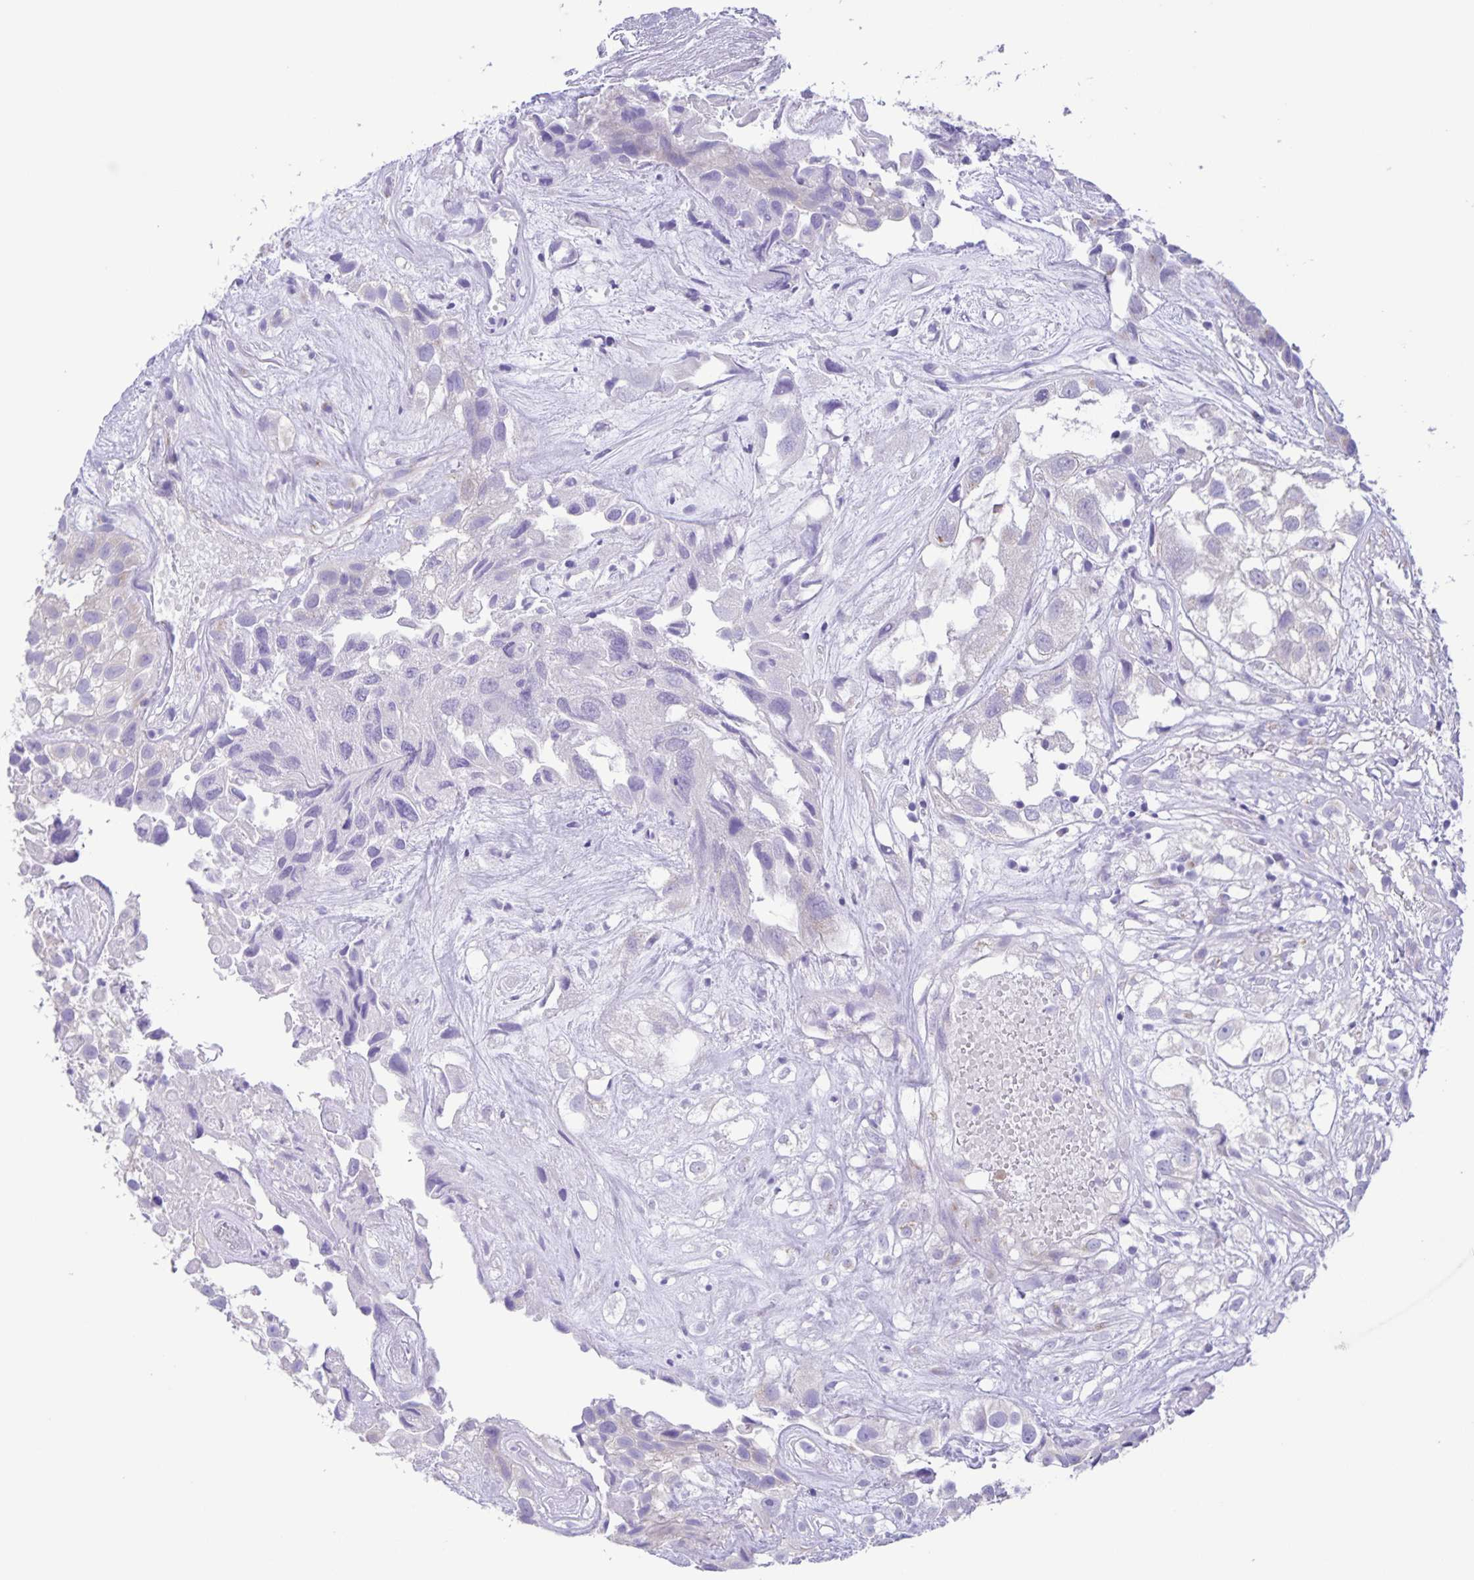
{"staining": {"intensity": "negative", "quantity": "none", "location": "none"}, "tissue": "urothelial cancer", "cell_type": "Tumor cells", "image_type": "cancer", "snomed": [{"axis": "morphology", "description": "Urothelial carcinoma, High grade"}, {"axis": "topography", "description": "Urinary bladder"}], "caption": "Immunohistochemistry (IHC) image of urothelial cancer stained for a protein (brown), which shows no staining in tumor cells.", "gene": "CAPSL", "patient": {"sex": "male", "age": 56}}